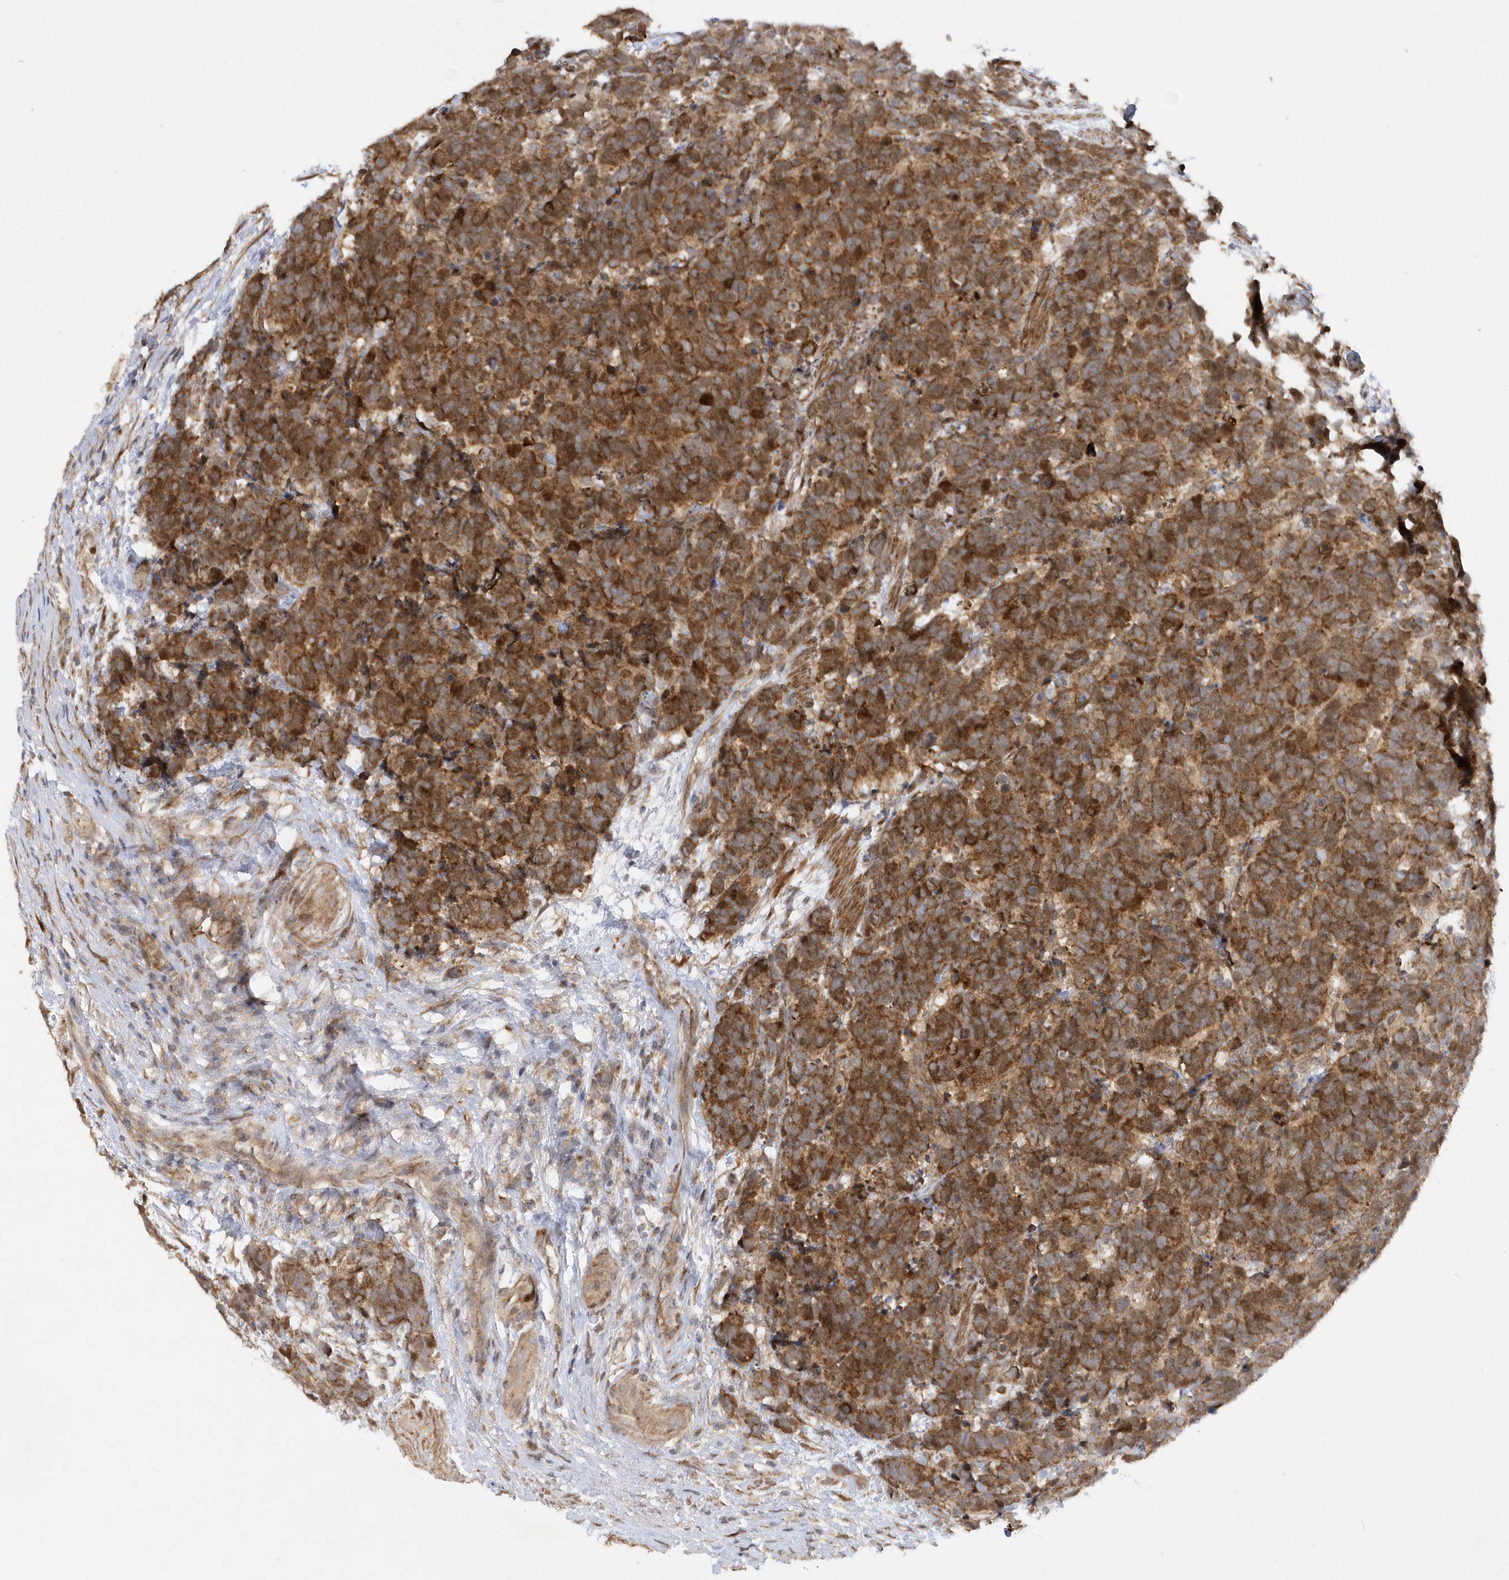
{"staining": {"intensity": "strong", "quantity": ">75%", "location": "cytoplasmic/membranous"}, "tissue": "carcinoid", "cell_type": "Tumor cells", "image_type": "cancer", "snomed": [{"axis": "morphology", "description": "Carcinoma, NOS"}, {"axis": "morphology", "description": "Carcinoid, malignant, NOS"}, {"axis": "topography", "description": "Urinary bladder"}], "caption": "IHC histopathology image of human carcinoid stained for a protein (brown), which displays high levels of strong cytoplasmic/membranous expression in approximately >75% of tumor cells.", "gene": "MXI1", "patient": {"sex": "male", "age": 57}}